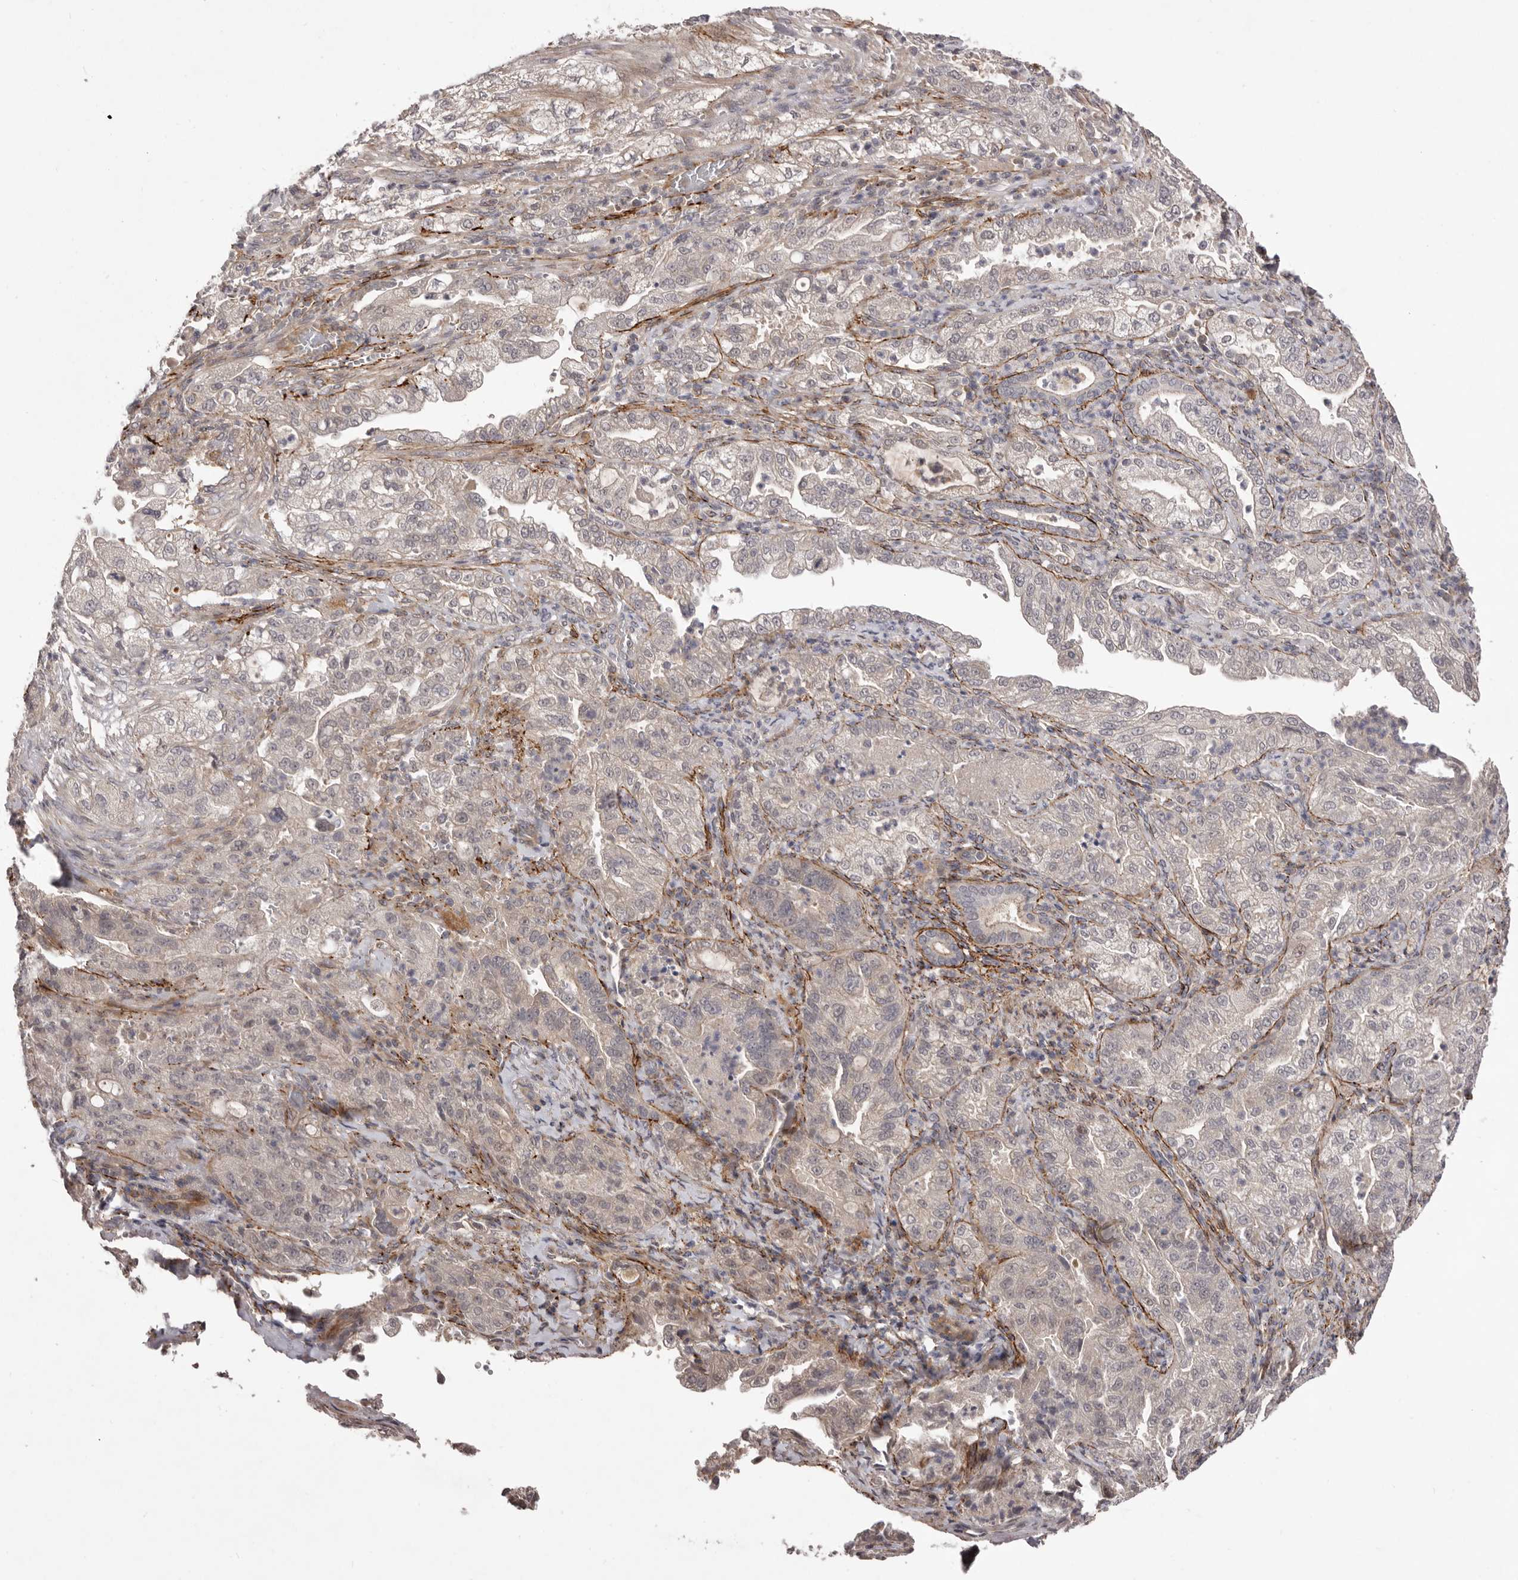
{"staining": {"intensity": "negative", "quantity": "none", "location": "none"}, "tissue": "pancreatic cancer", "cell_type": "Tumor cells", "image_type": "cancer", "snomed": [{"axis": "morphology", "description": "Adenocarcinoma, NOS"}, {"axis": "topography", "description": "Pancreas"}], "caption": "DAB immunohistochemical staining of pancreatic adenocarcinoma shows no significant staining in tumor cells.", "gene": "HBS1L", "patient": {"sex": "female", "age": 78}}